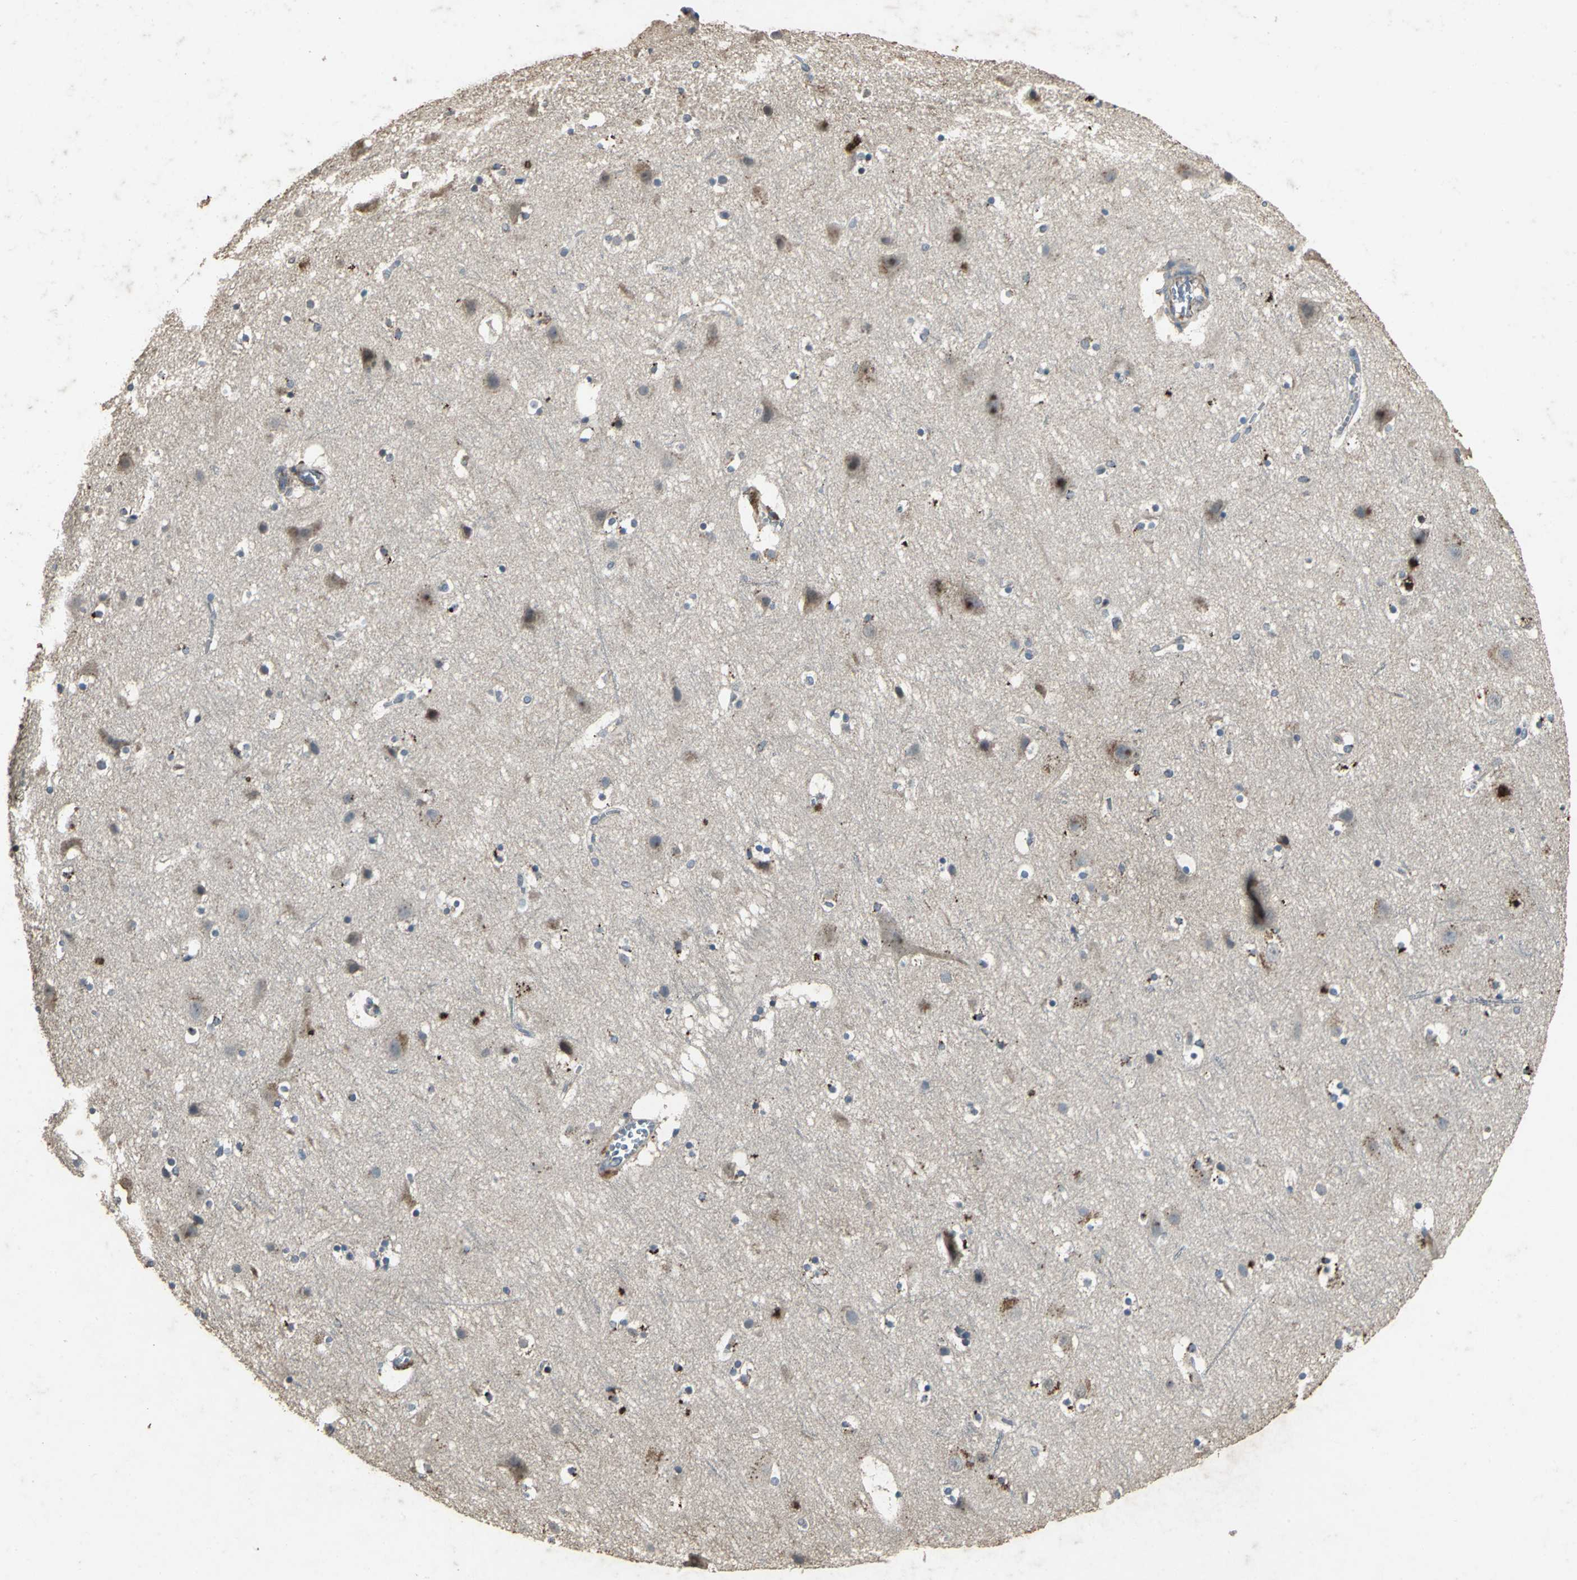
{"staining": {"intensity": "negative", "quantity": "none", "location": "none"}, "tissue": "cerebral cortex", "cell_type": "Endothelial cells", "image_type": "normal", "snomed": [{"axis": "morphology", "description": "Normal tissue, NOS"}, {"axis": "topography", "description": "Cerebral cortex"}], "caption": "This is an IHC micrograph of unremarkable human cerebral cortex. There is no positivity in endothelial cells.", "gene": "CCR9", "patient": {"sex": "male", "age": 45}}